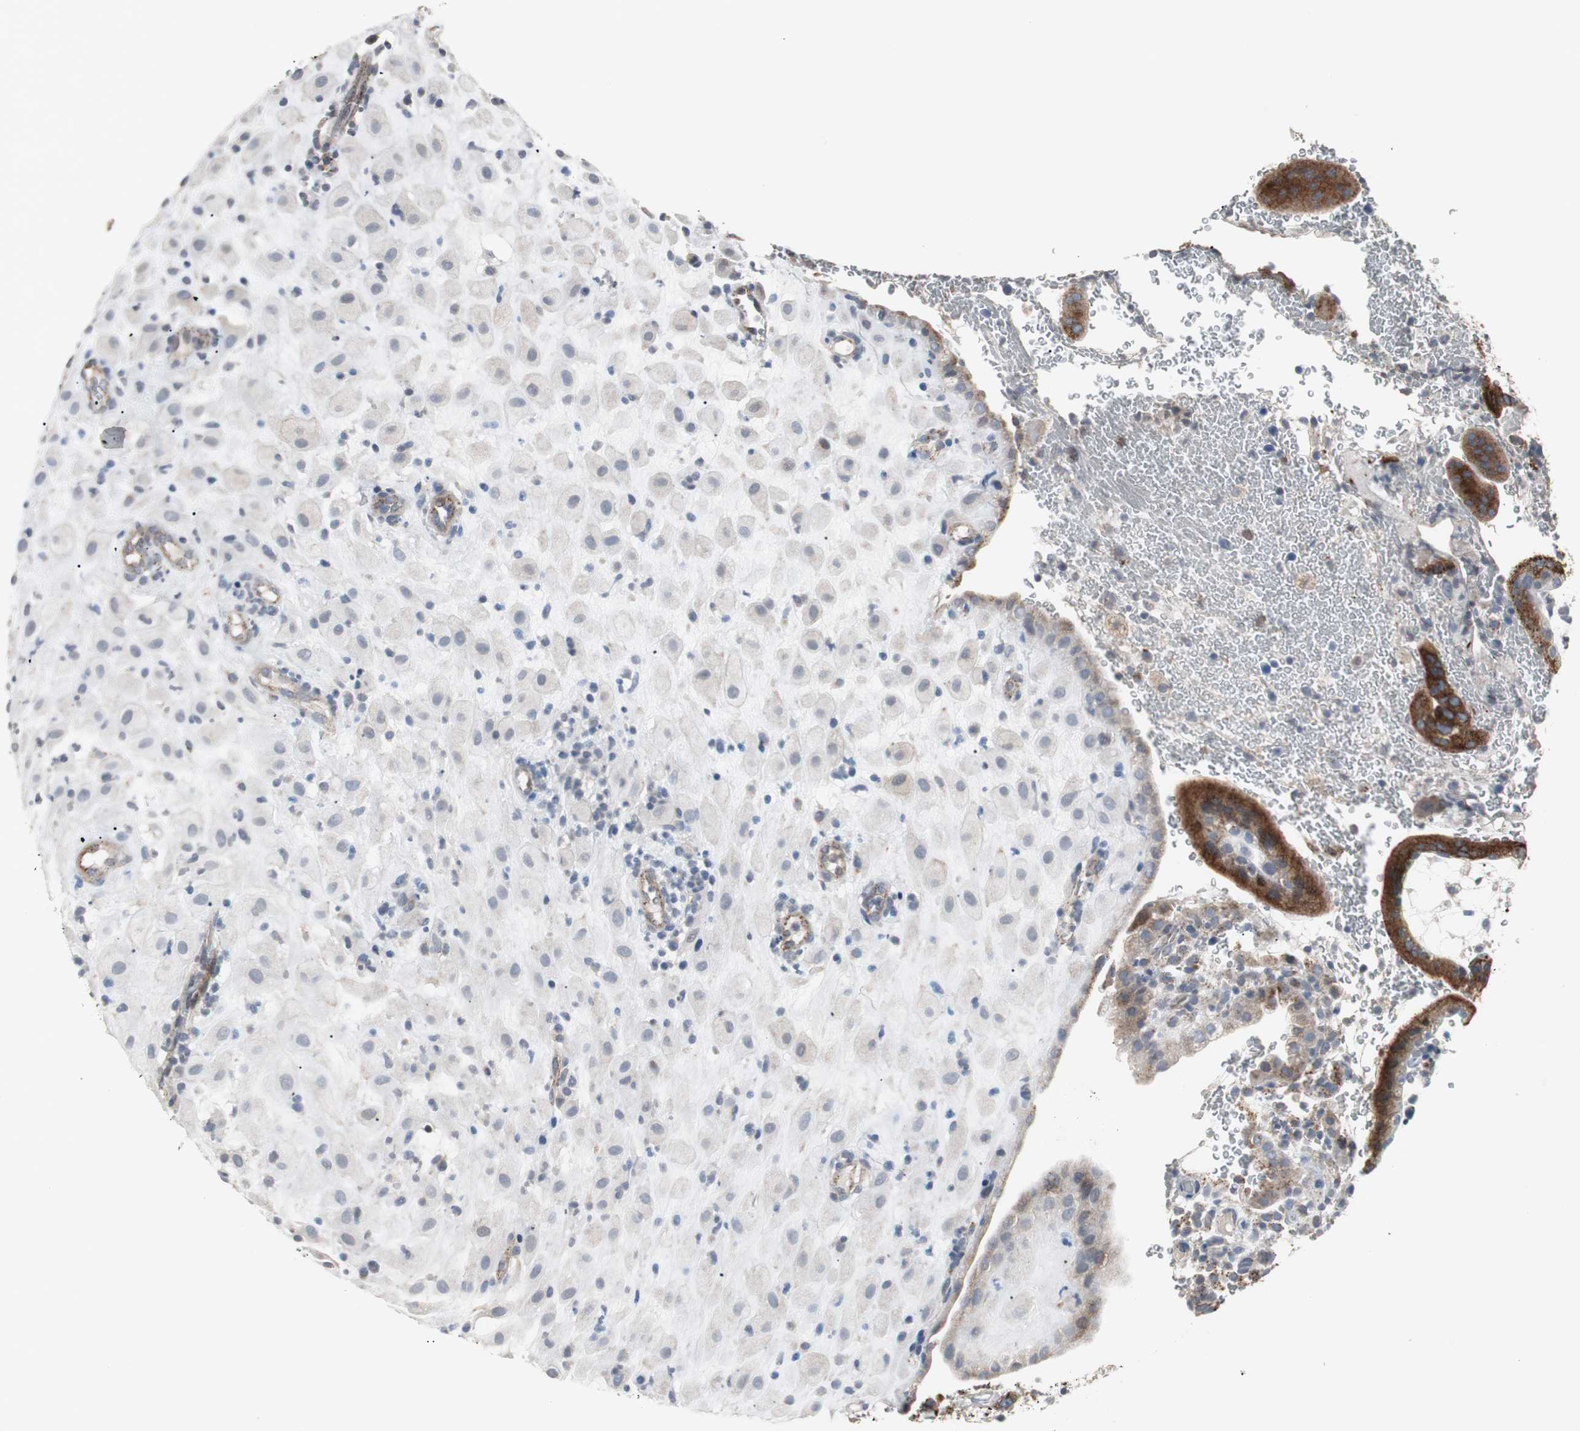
{"staining": {"intensity": "moderate", "quantity": ">75%", "location": "cytoplasmic/membranous"}, "tissue": "placenta", "cell_type": "Decidual cells", "image_type": "normal", "snomed": [{"axis": "morphology", "description": "Normal tissue, NOS"}, {"axis": "topography", "description": "Placenta"}], "caption": "High-power microscopy captured an IHC micrograph of benign placenta, revealing moderate cytoplasmic/membranous positivity in approximately >75% of decidual cells. (DAB = brown stain, brightfield microscopy at high magnification).", "gene": "GBA1", "patient": {"sex": "female", "age": 19}}